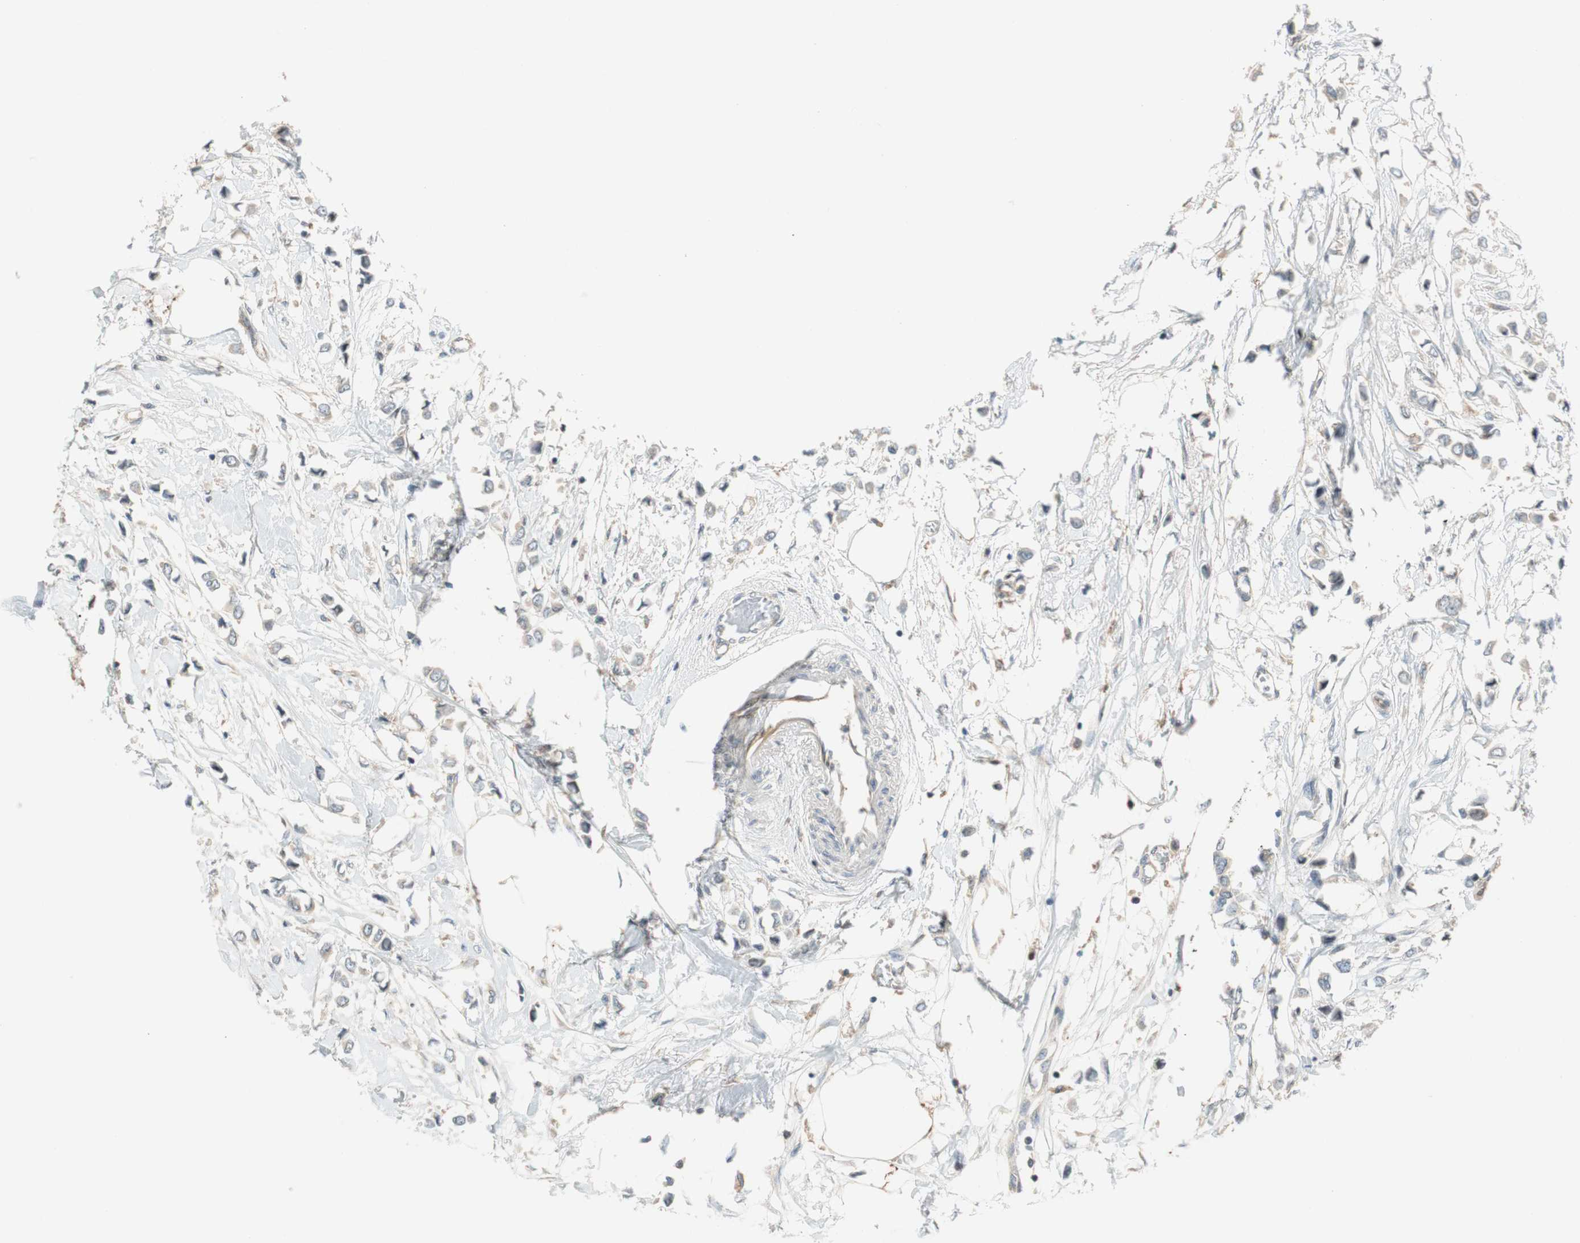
{"staining": {"intensity": "negative", "quantity": "none", "location": "none"}, "tissue": "breast cancer", "cell_type": "Tumor cells", "image_type": "cancer", "snomed": [{"axis": "morphology", "description": "Lobular carcinoma"}, {"axis": "topography", "description": "Breast"}], "caption": "IHC of breast cancer shows no staining in tumor cells.", "gene": "GATD1", "patient": {"sex": "female", "age": 51}}